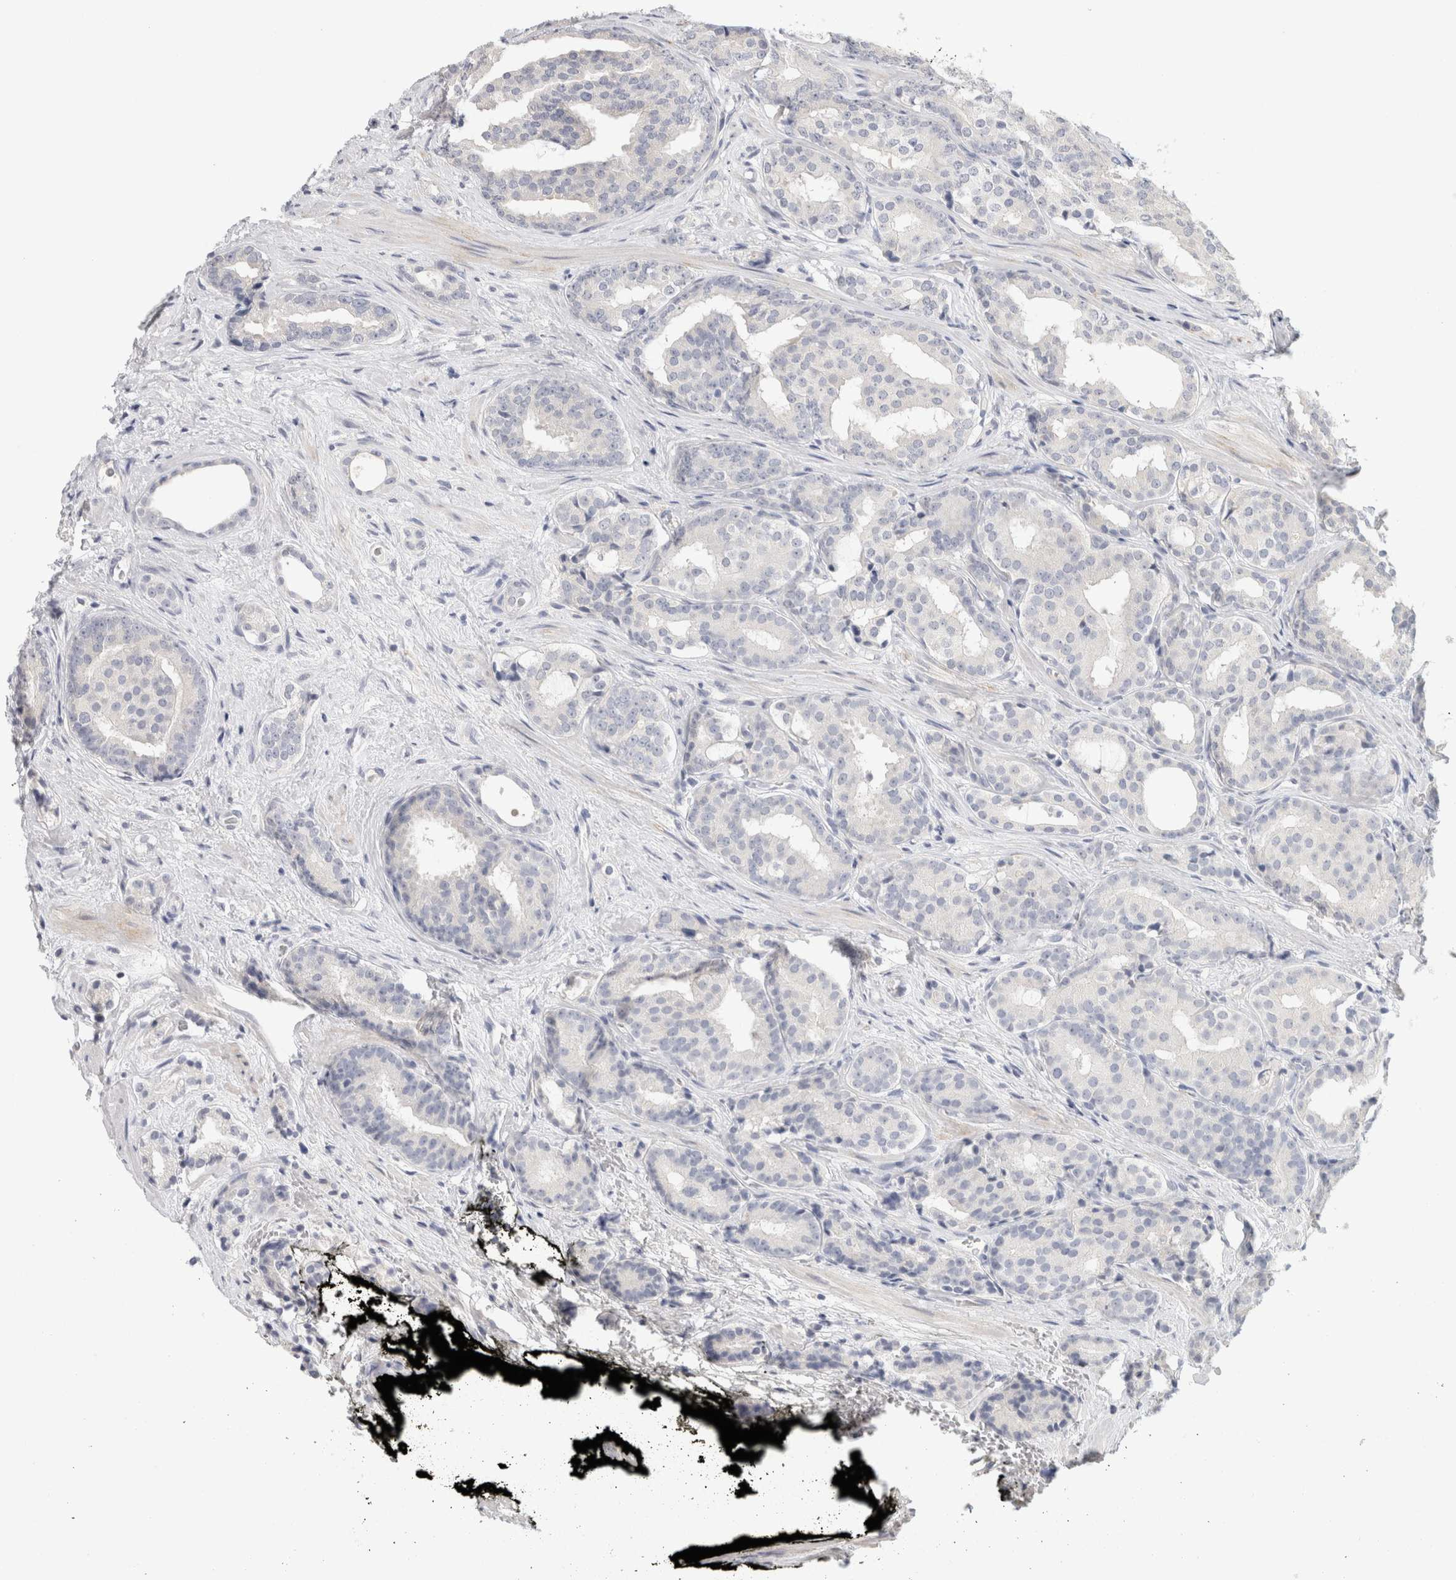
{"staining": {"intensity": "negative", "quantity": "none", "location": "none"}, "tissue": "prostate cancer", "cell_type": "Tumor cells", "image_type": "cancer", "snomed": [{"axis": "morphology", "description": "Adenocarcinoma, High grade"}, {"axis": "topography", "description": "Prostate"}], "caption": "This micrograph is of high-grade adenocarcinoma (prostate) stained with immunohistochemistry (IHC) to label a protein in brown with the nuclei are counter-stained blue. There is no expression in tumor cells.", "gene": "CHRM4", "patient": {"sex": "male", "age": 71}}